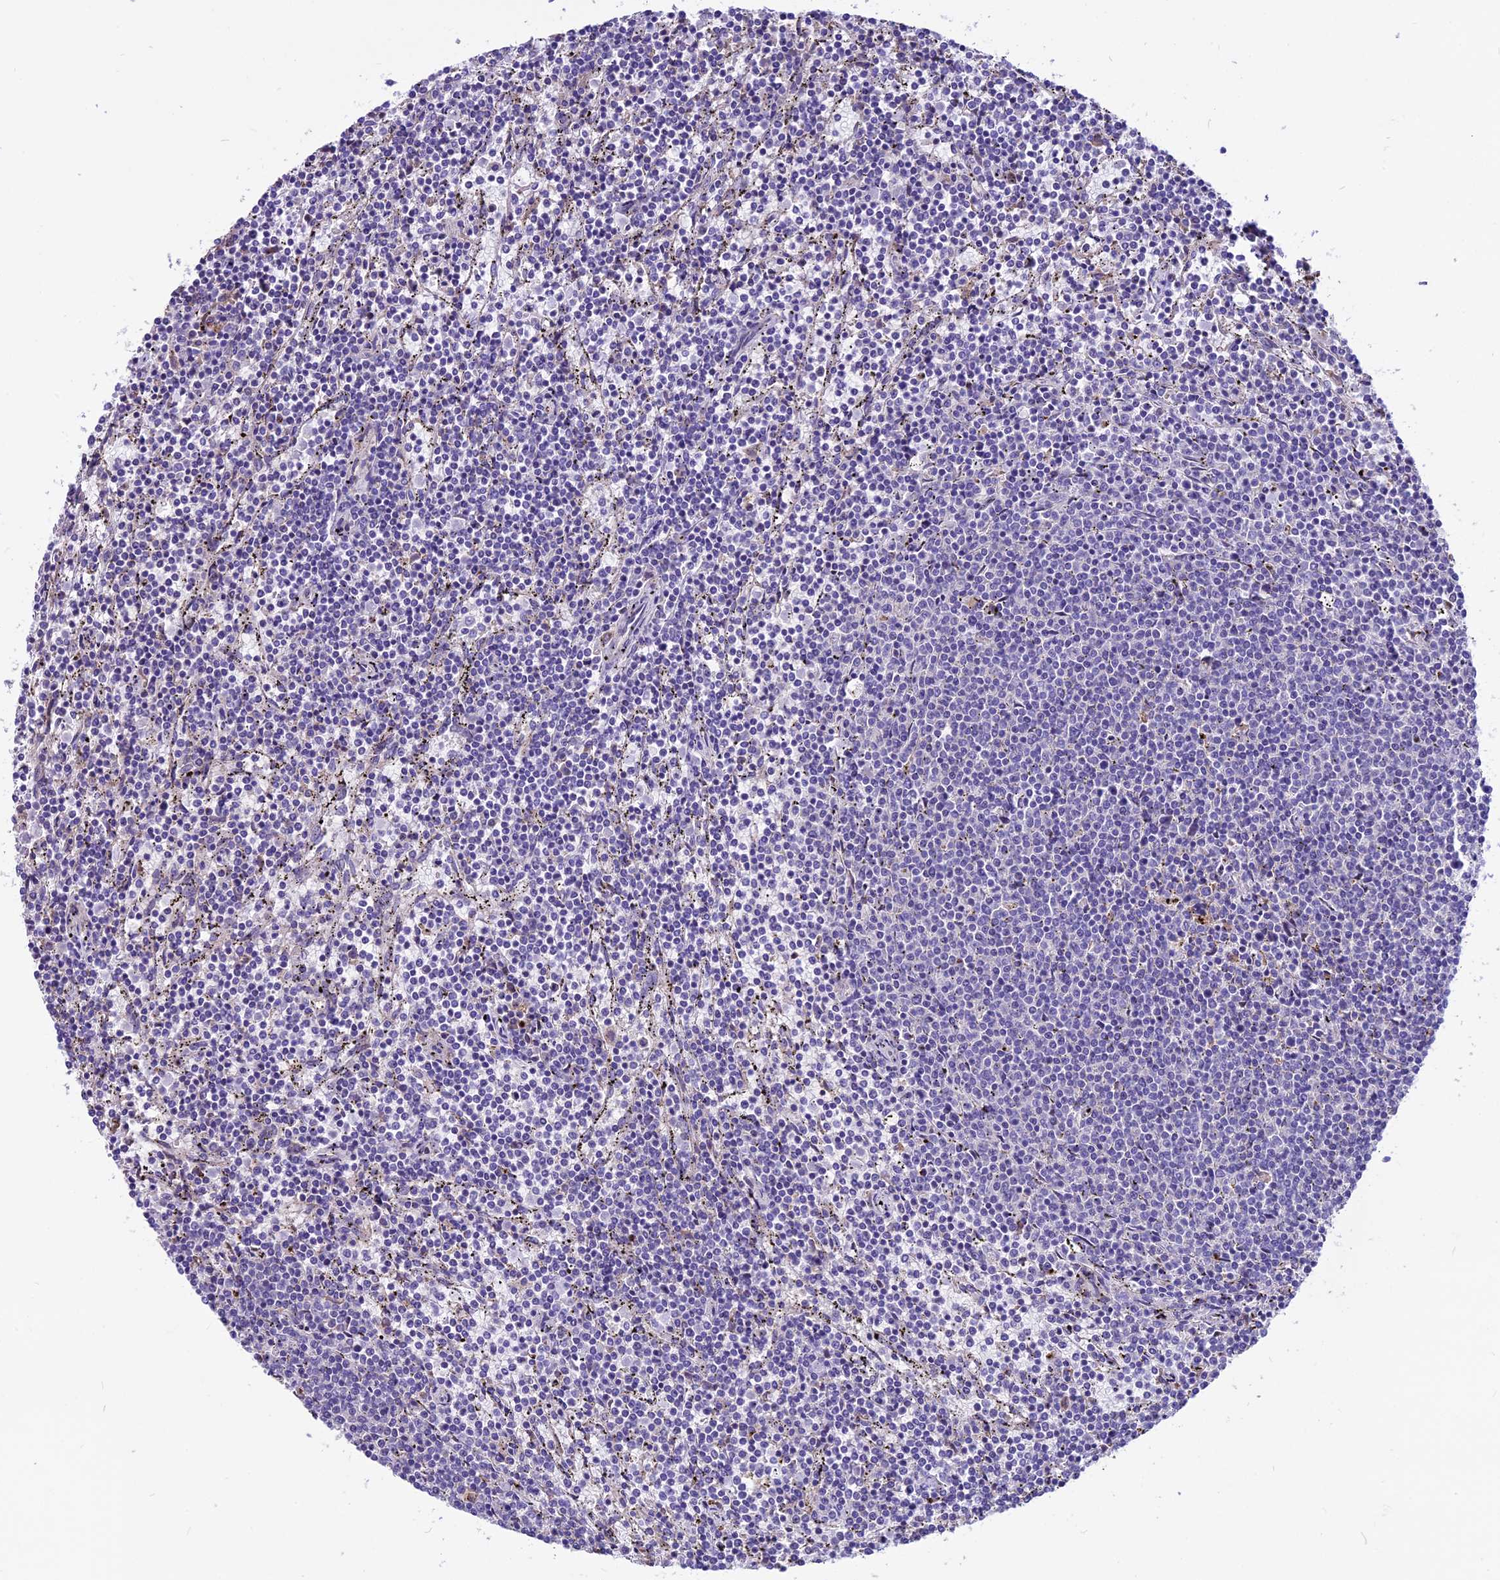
{"staining": {"intensity": "negative", "quantity": "none", "location": "none"}, "tissue": "lymphoma", "cell_type": "Tumor cells", "image_type": "cancer", "snomed": [{"axis": "morphology", "description": "Malignant lymphoma, non-Hodgkin's type, Low grade"}, {"axis": "topography", "description": "Spleen"}], "caption": "Image shows no significant protein expression in tumor cells of lymphoma. (DAB immunohistochemistry (IHC), high magnification).", "gene": "THRSP", "patient": {"sex": "female", "age": 50}}